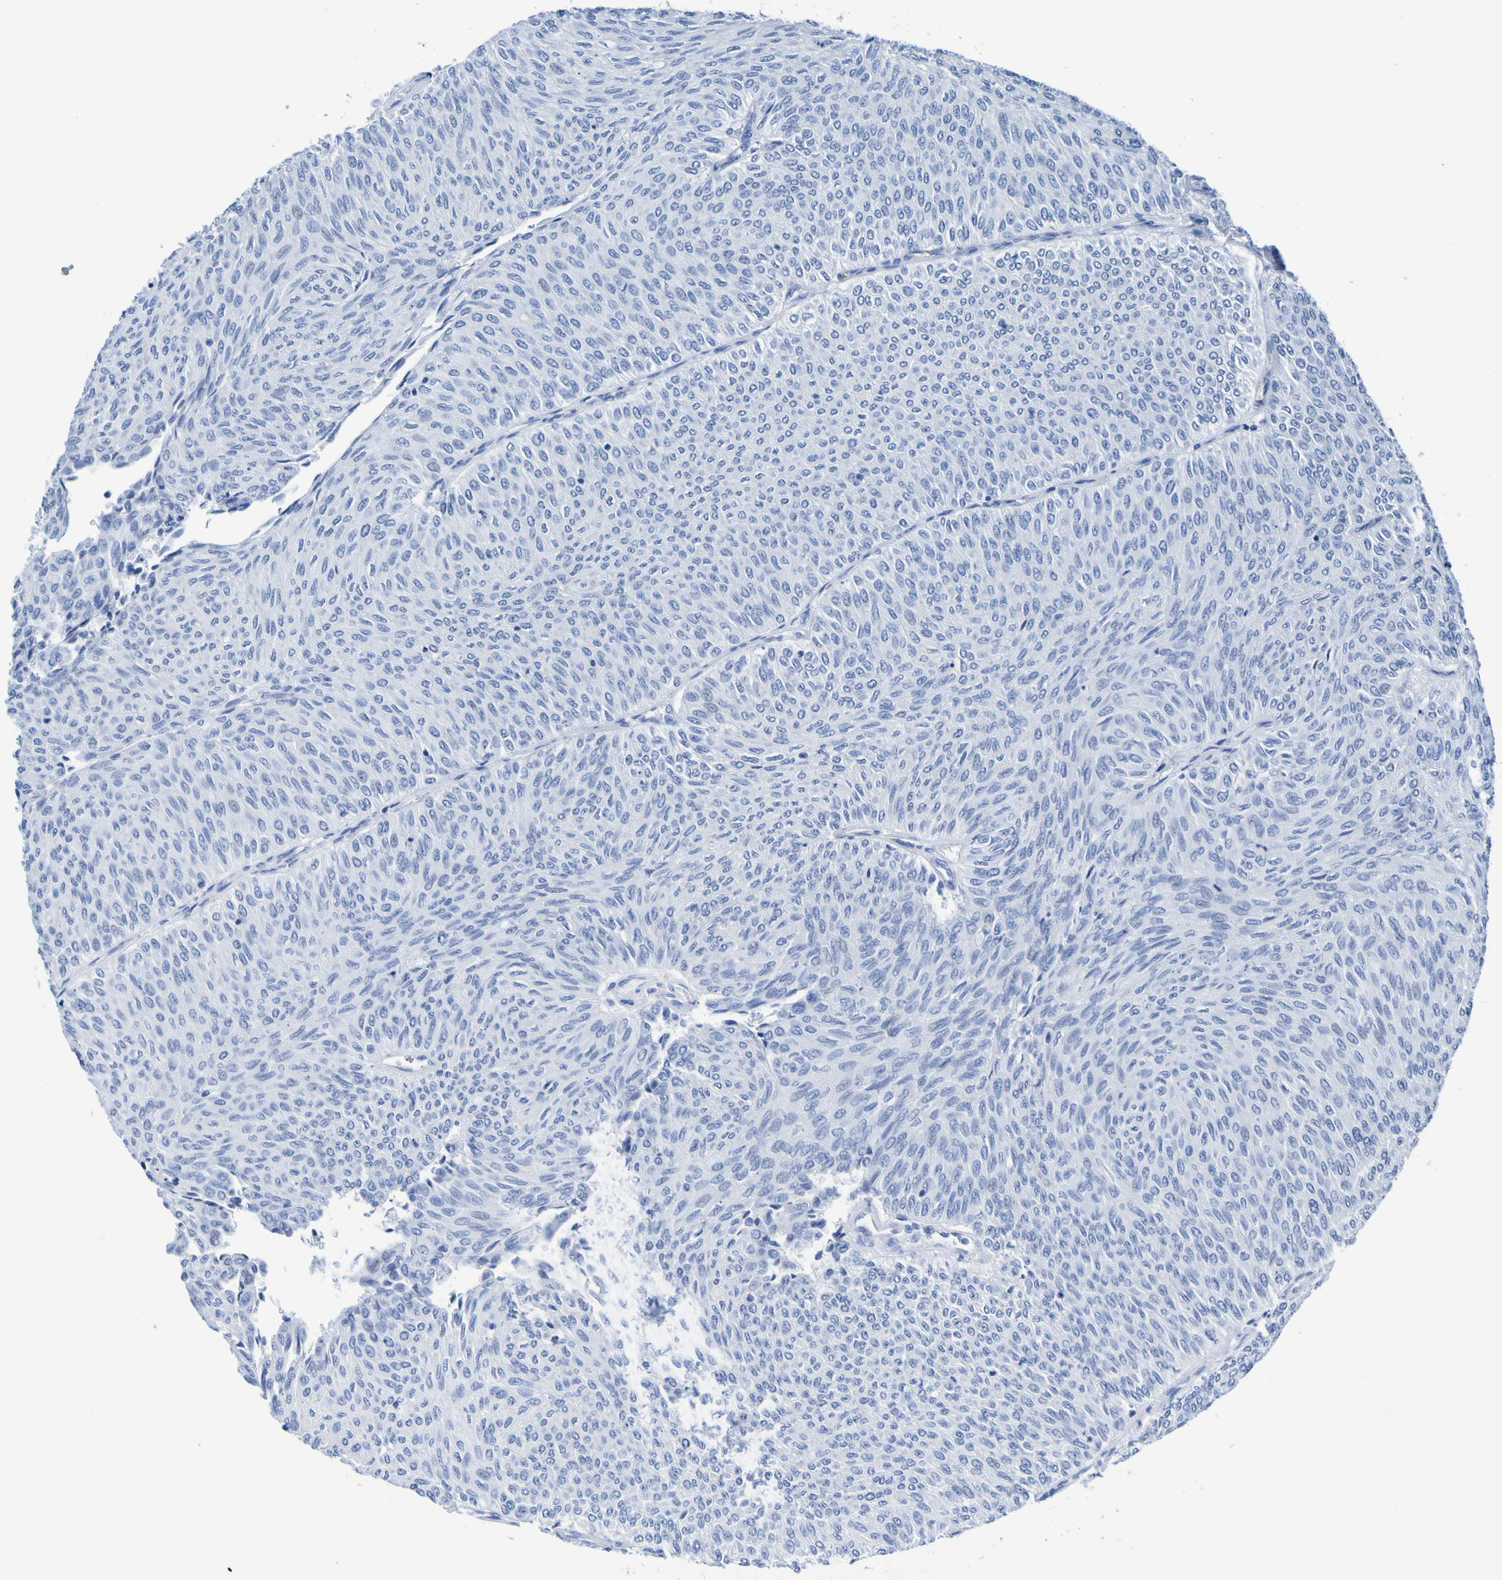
{"staining": {"intensity": "negative", "quantity": "none", "location": "none"}, "tissue": "urothelial cancer", "cell_type": "Tumor cells", "image_type": "cancer", "snomed": [{"axis": "morphology", "description": "Urothelial carcinoma, Low grade"}, {"axis": "topography", "description": "Urinary bladder"}], "caption": "This histopathology image is of urothelial cancer stained with IHC to label a protein in brown with the nuclei are counter-stained blue. There is no staining in tumor cells.", "gene": "DPEP1", "patient": {"sex": "male", "age": 78}}